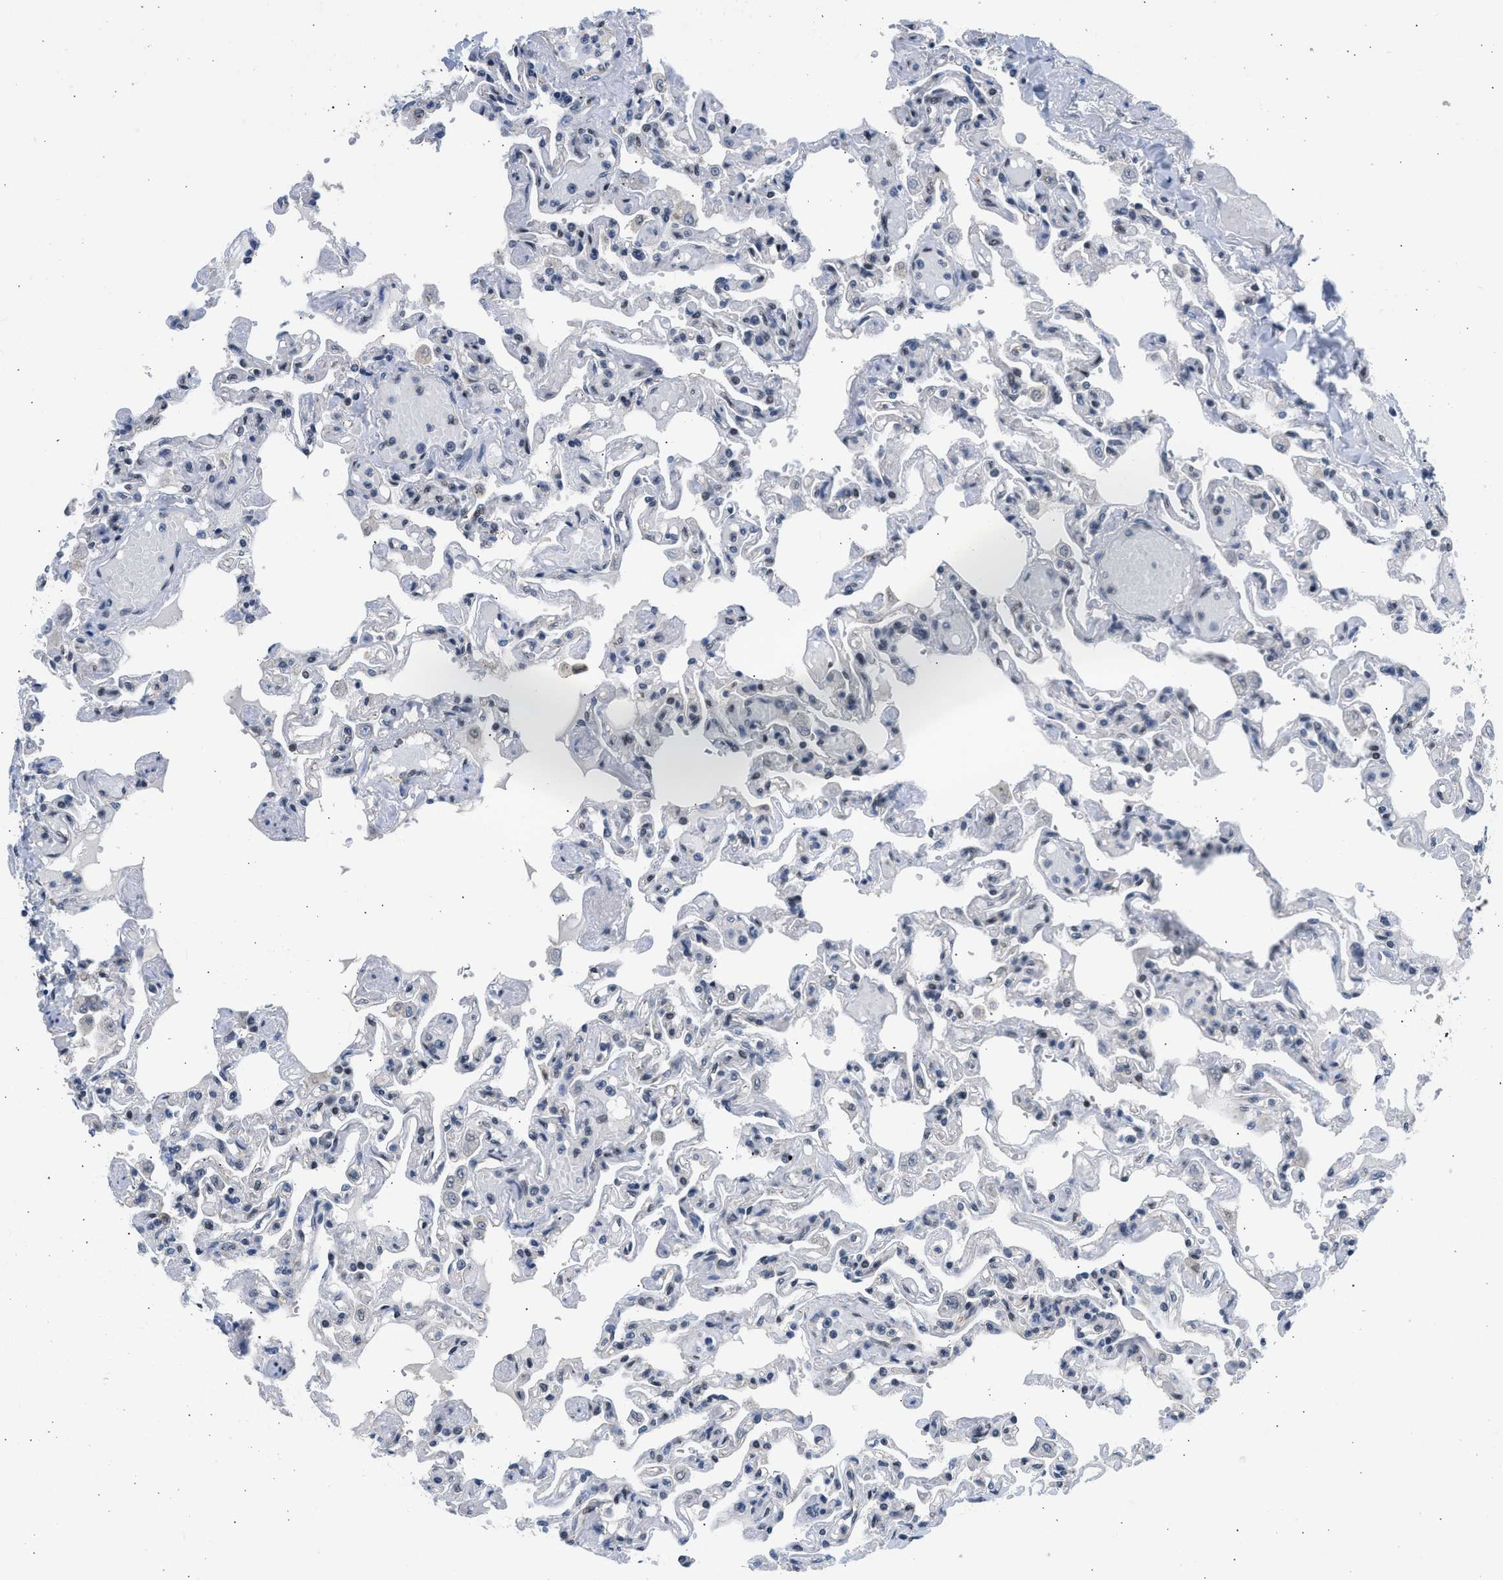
{"staining": {"intensity": "negative", "quantity": "none", "location": "none"}, "tissue": "lung", "cell_type": "Alveolar cells", "image_type": "normal", "snomed": [{"axis": "morphology", "description": "Normal tissue, NOS"}, {"axis": "topography", "description": "Lung"}], "caption": "IHC of benign lung displays no positivity in alveolar cells.", "gene": "OLIG3", "patient": {"sex": "male", "age": 21}}